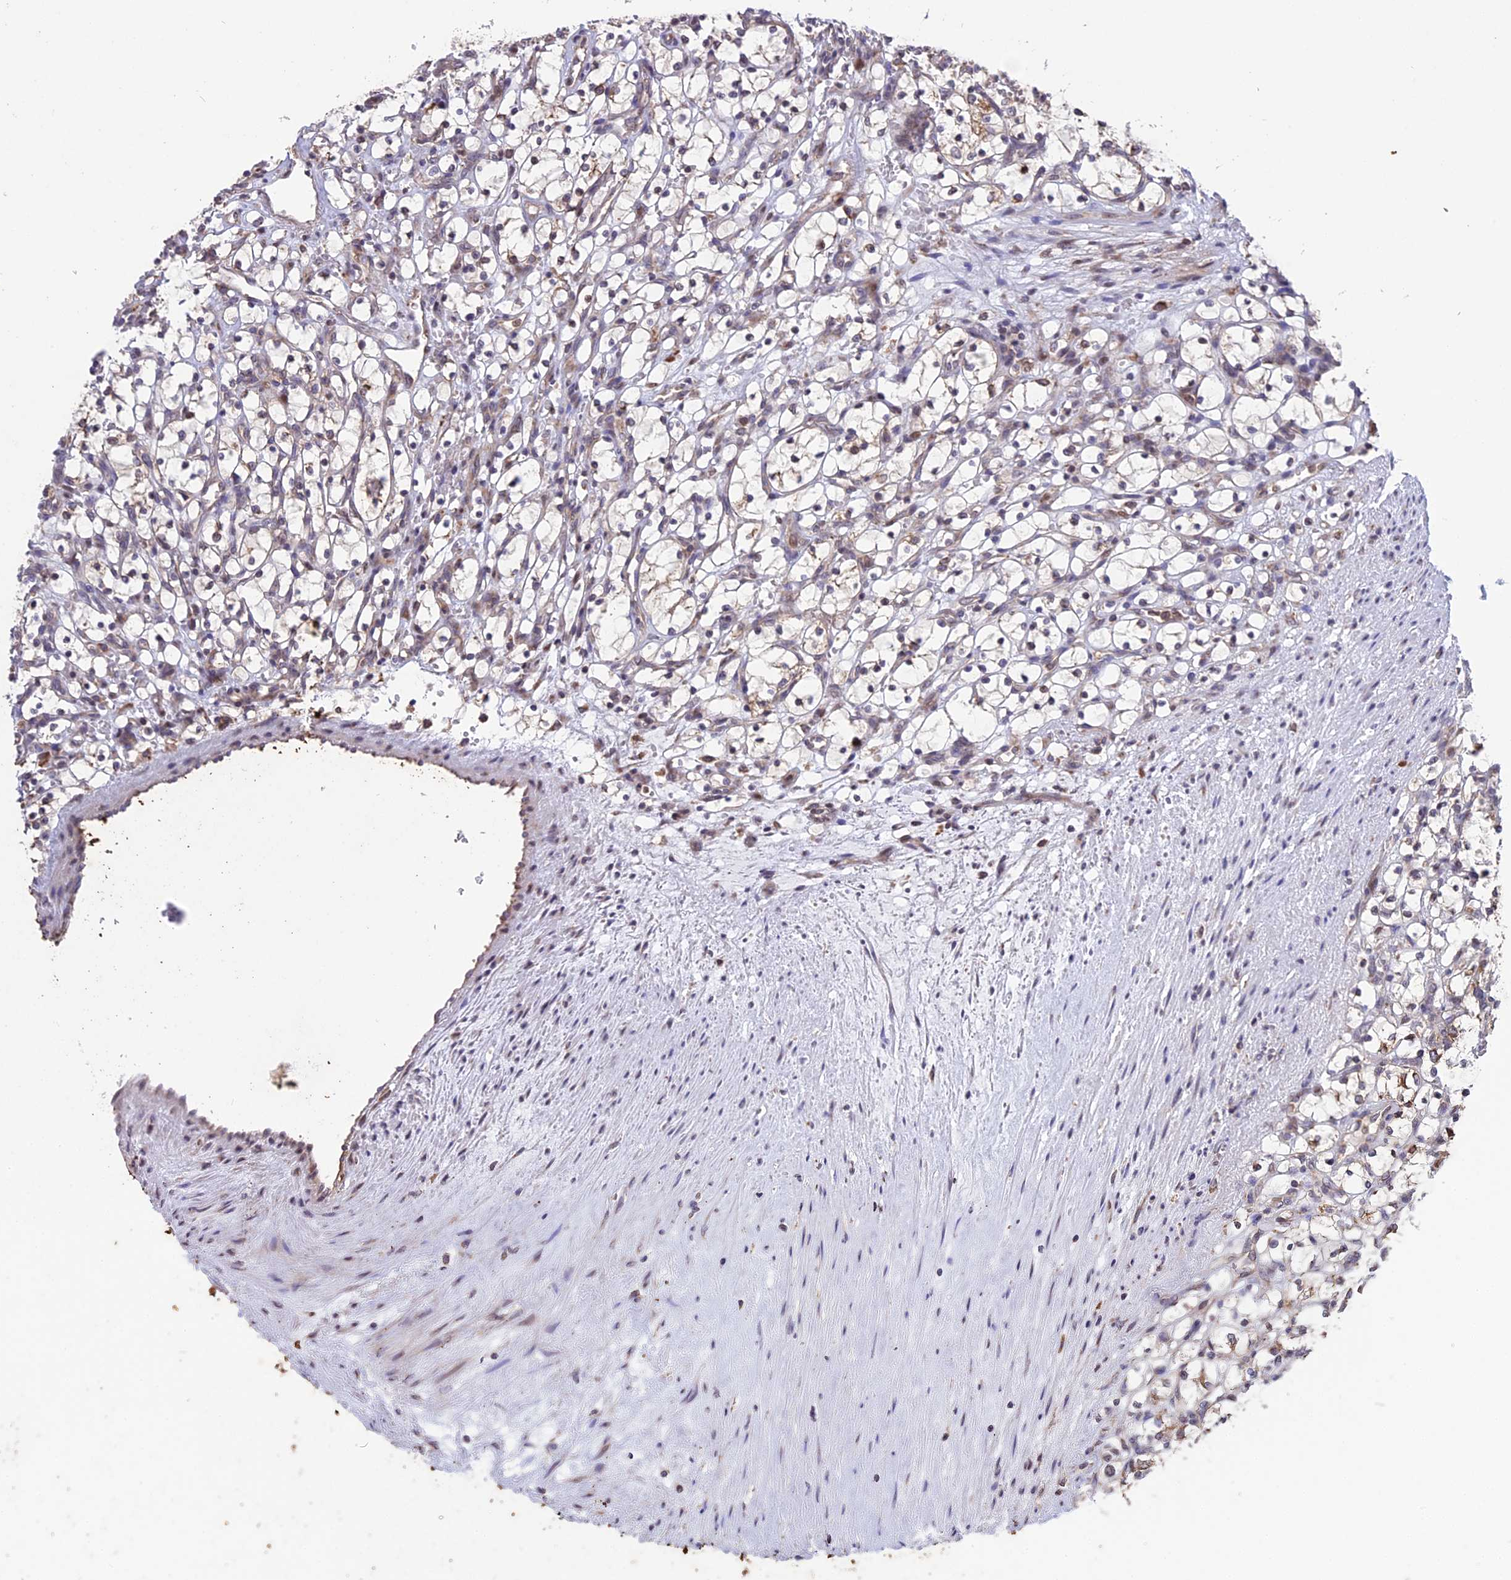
{"staining": {"intensity": "weak", "quantity": "<25%", "location": "cytoplasmic/membranous"}, "tissue": "renal cancer", "cell_type": "Tumor cells", "image_type": "cancer", "snomed": [{"axis": "morphology", "description": "Adenocarcinoma, NOS"}, {"axis": "topography", "description": "Kidney"}], "caption": "This is an immunohistochemistry image of renal cancer (adenocarcinoma). There is no expression in tumor cells.", "gene": "DMRTA2", "patient": {"sex": "female", "age": 69}}